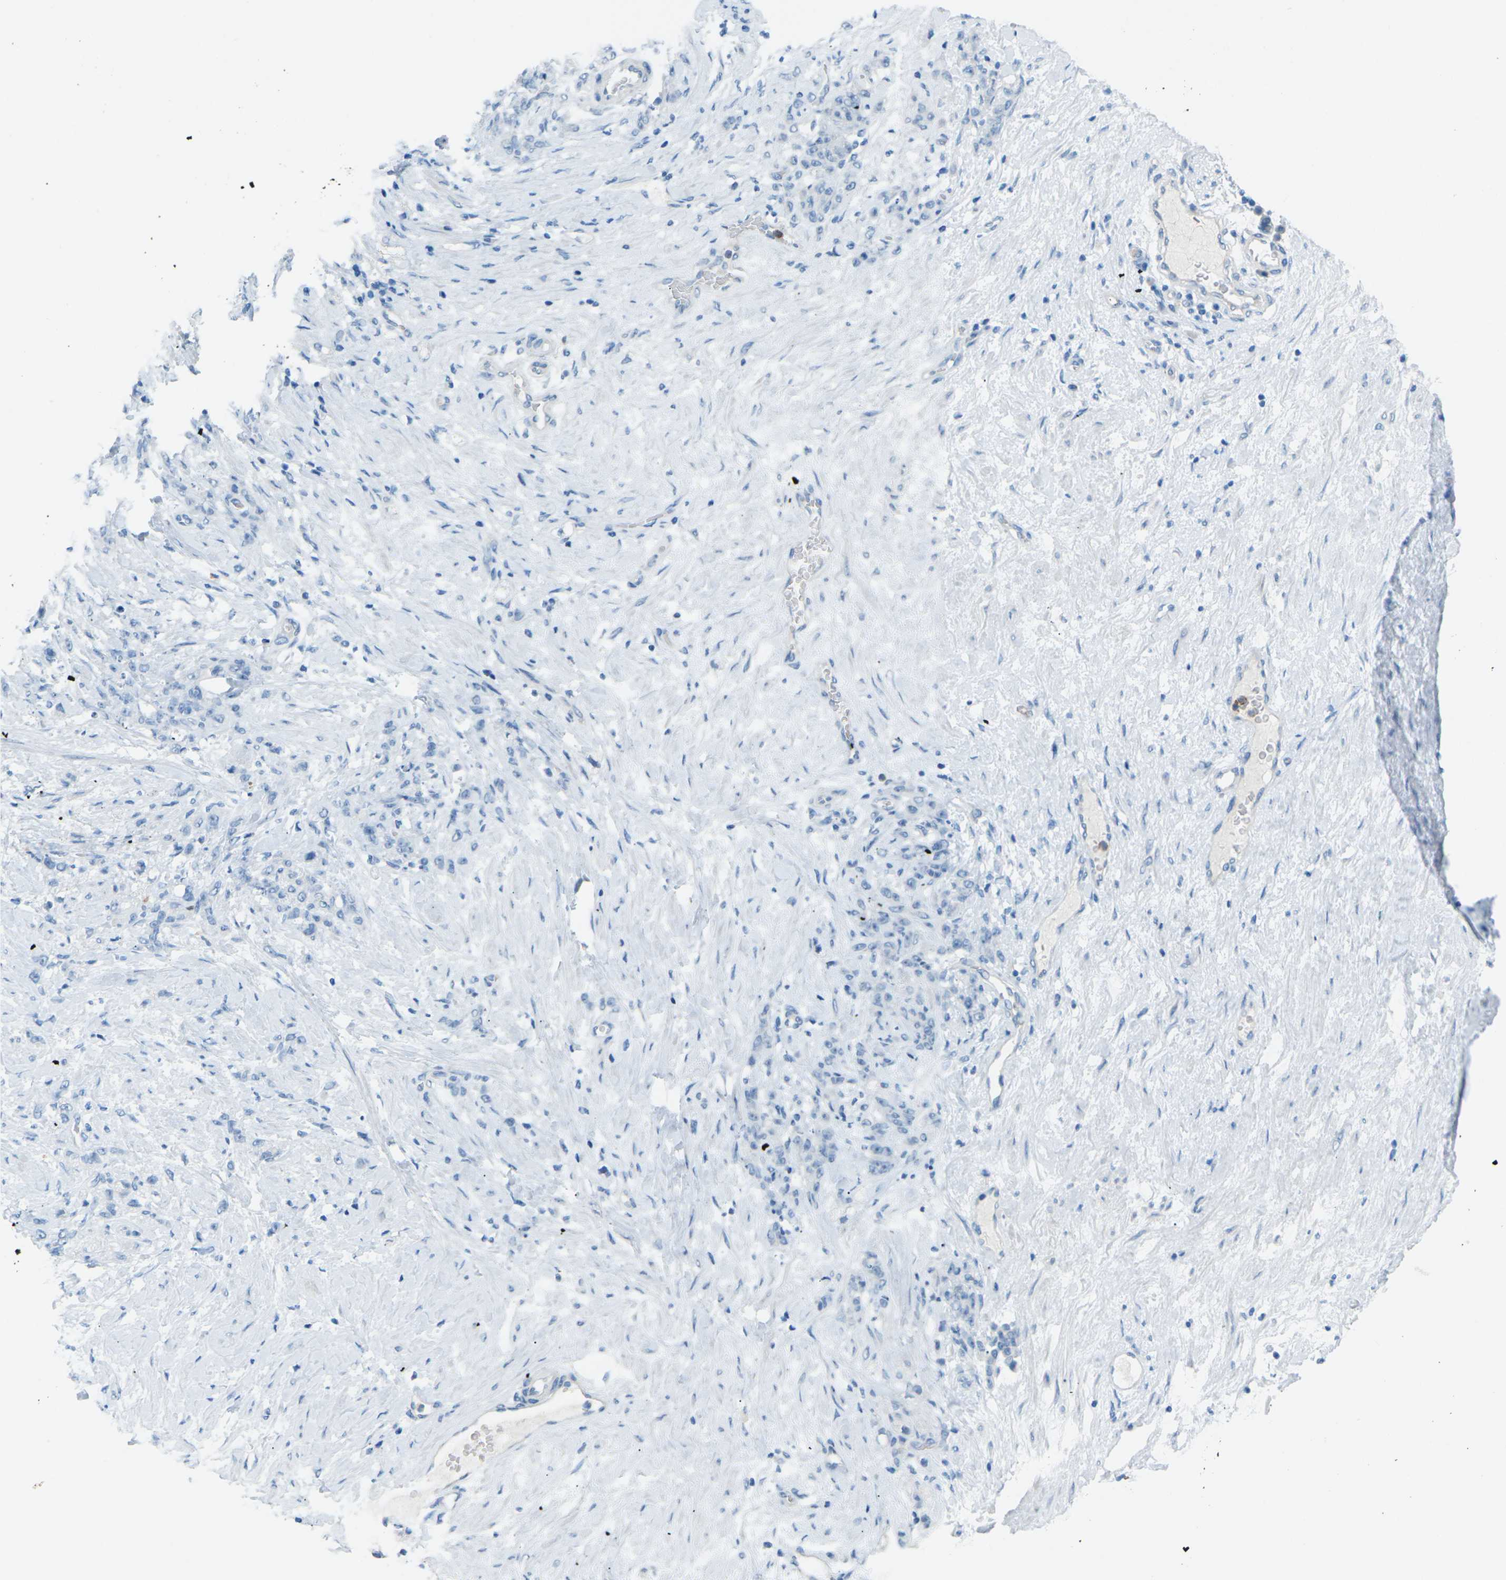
{"staining": {"intensity": "negative", "quantity": "none", "location": "none"}, "tissue": "stomach cancer", "cell_type": "Tumor cells", "image_type": "cancer", "snomed": [{"axis": "morphology", "description": "Adenocarcinoma, NOS"}, {"axis": "topography", "description": "Stomach"}], "caption": "IHC of human adenocarcinoma (stomach) displays no expression in tumor cells.", "gene": "CDH16", "patient": {"sex": "male", "age": 82}}